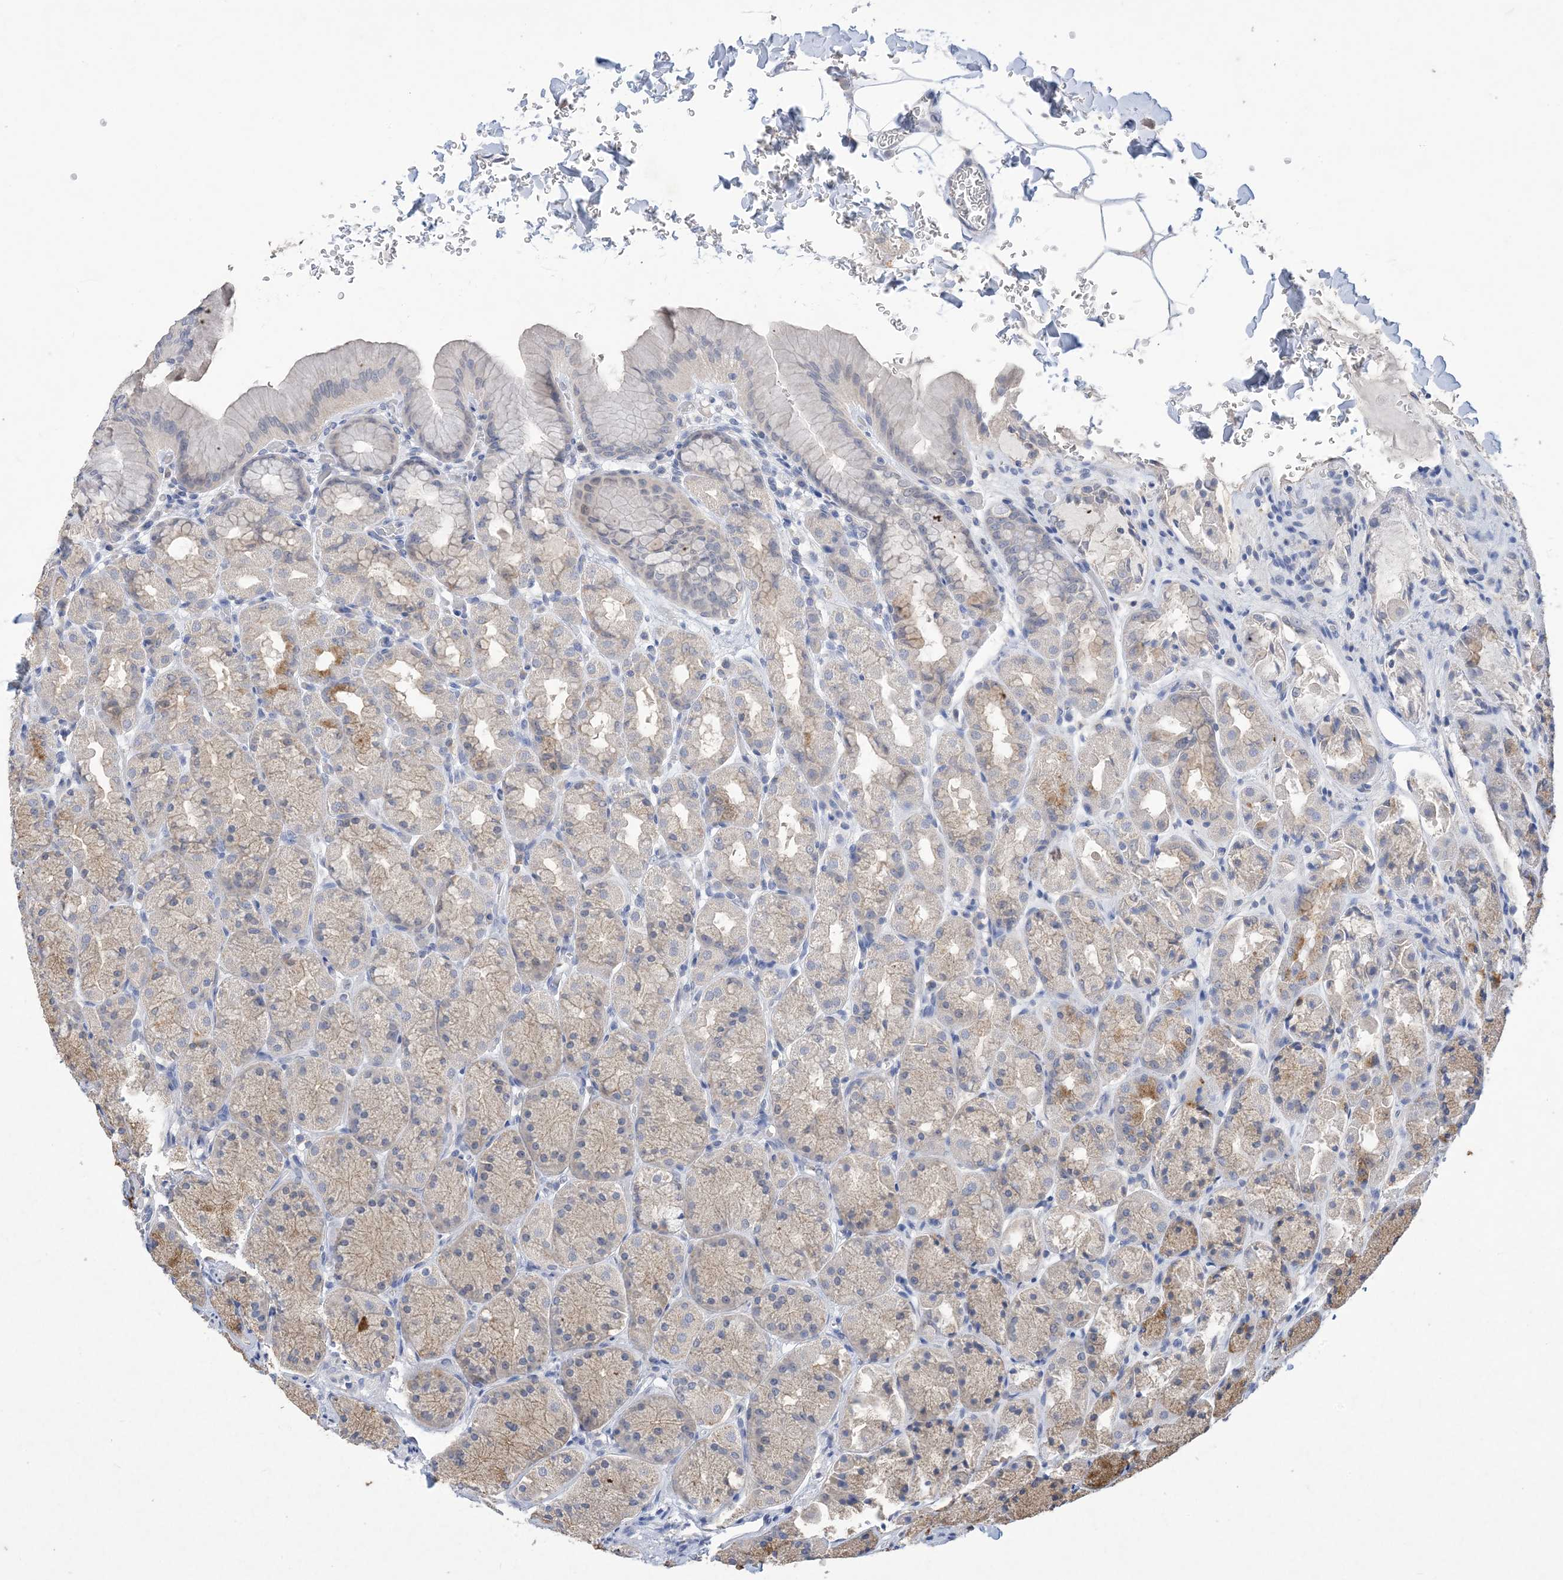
{"staining": {"intensity": "weak", "quantity": "<25%", "location": "cytoplasmic/membranous"}, "tissue": "stomach", "cell_type": "Glandular cells", "image_type": "normal", "snomed": [{"axis": "morphology", "description": "Normal tissue, NOS"}, {"axis": "topography", "description": "Stomach"}], "caption": "Immunohistochemistry (IHC) histopathology image of unremarkable stomach stained for a protein (brown), which demonstrates no expression in glandular cells.", "gene": "DSC3", "patient": {"sex": "male", "age": 42}}